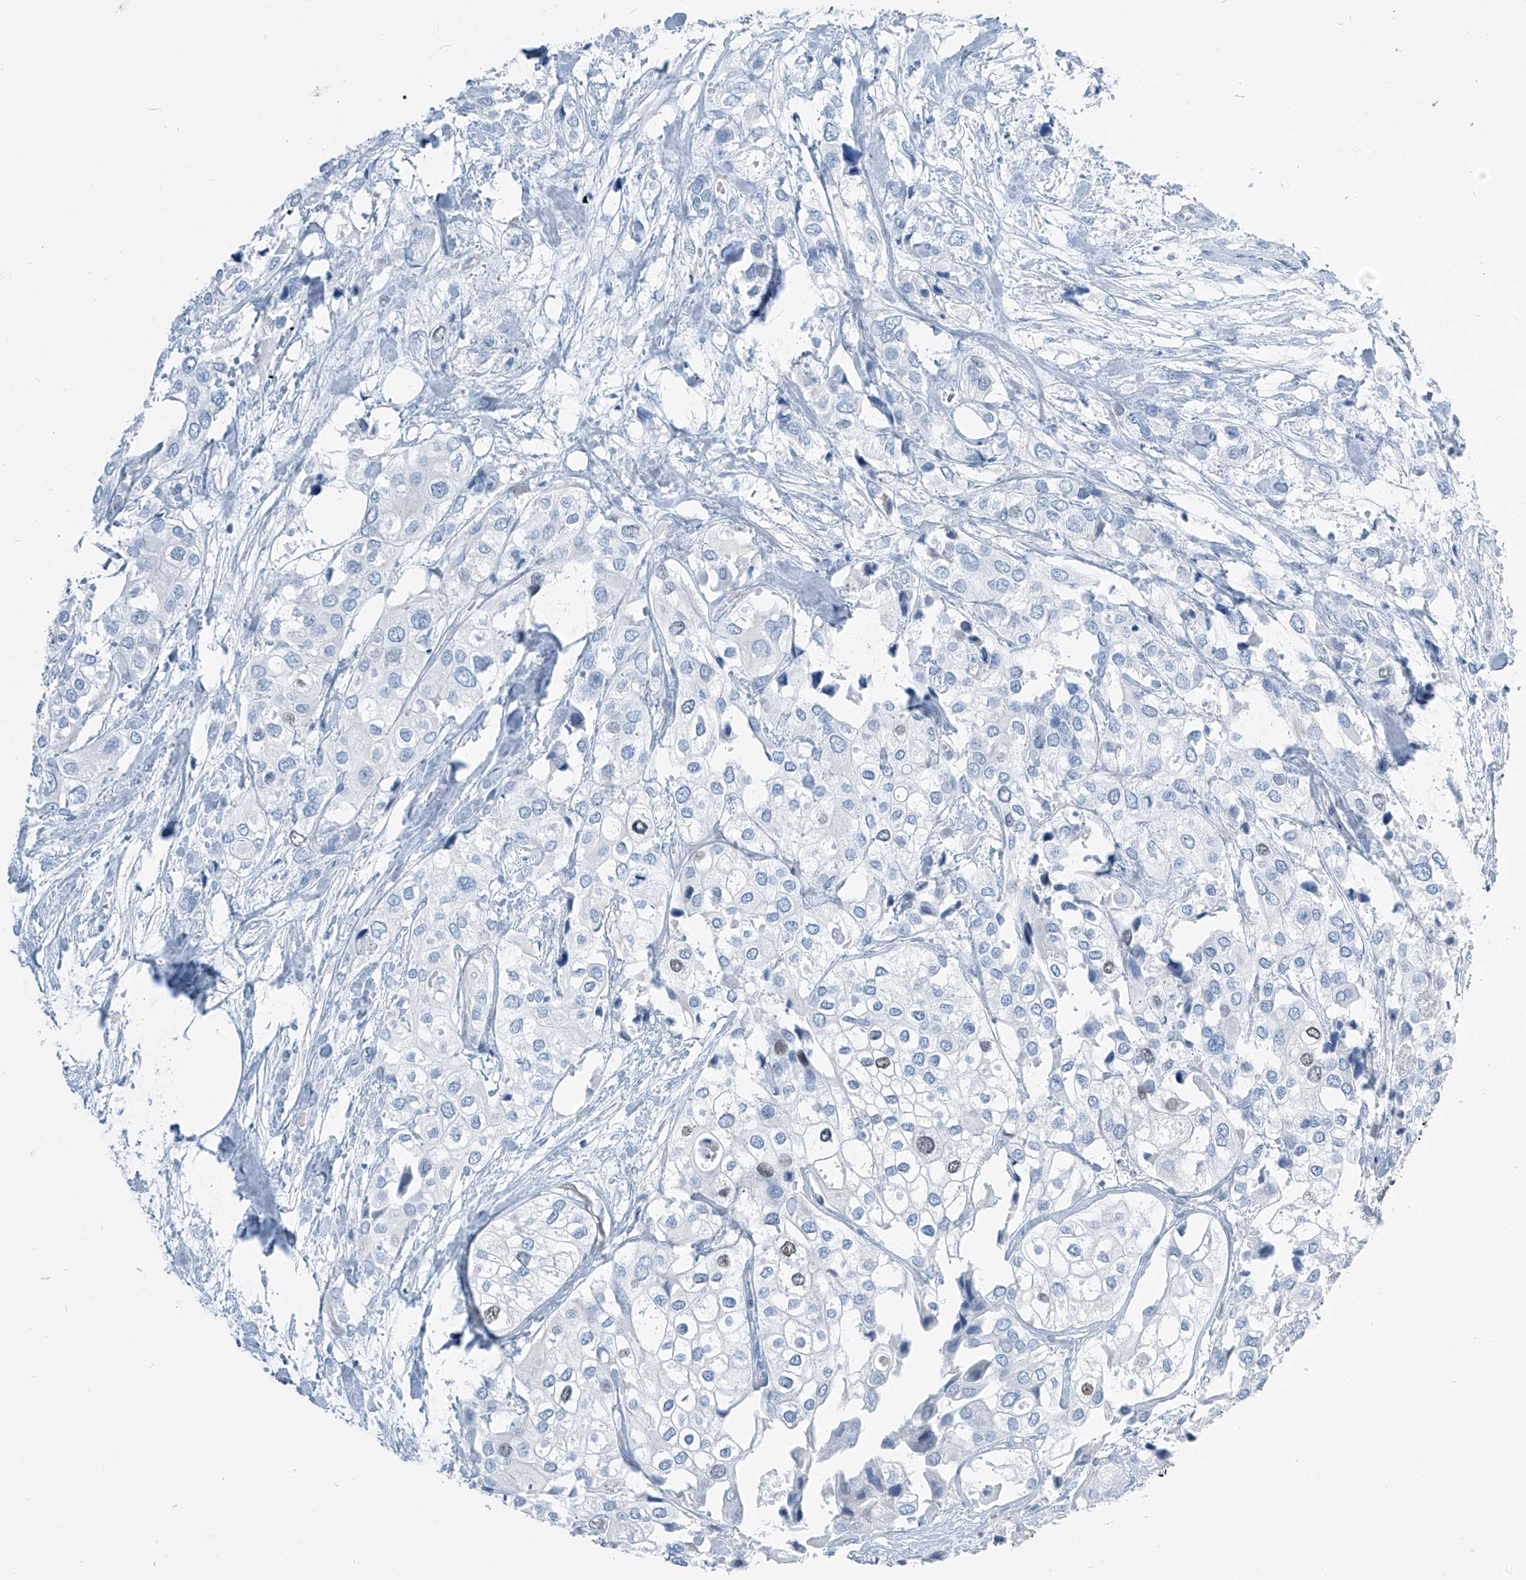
{"staining": {"intensity": "weak", "quantity": "<25%", "location": "nuclear"}, "tissue": "urothelial cancer", "cell_type": "Tumor cells", "image_type": "cancer", "snomed": [{"axis": "morphology", "description": "Urothelial carcinoma, High grade"}, {"axis": "topography", "description": "Urinary bladder"}], "caption": "IHC micrograph of urothelial cancer stained for a protein (brown), which shows no expression in tumor cells.", "gene": "SGO2", "patient": {"sex": "male", "age": 64}}